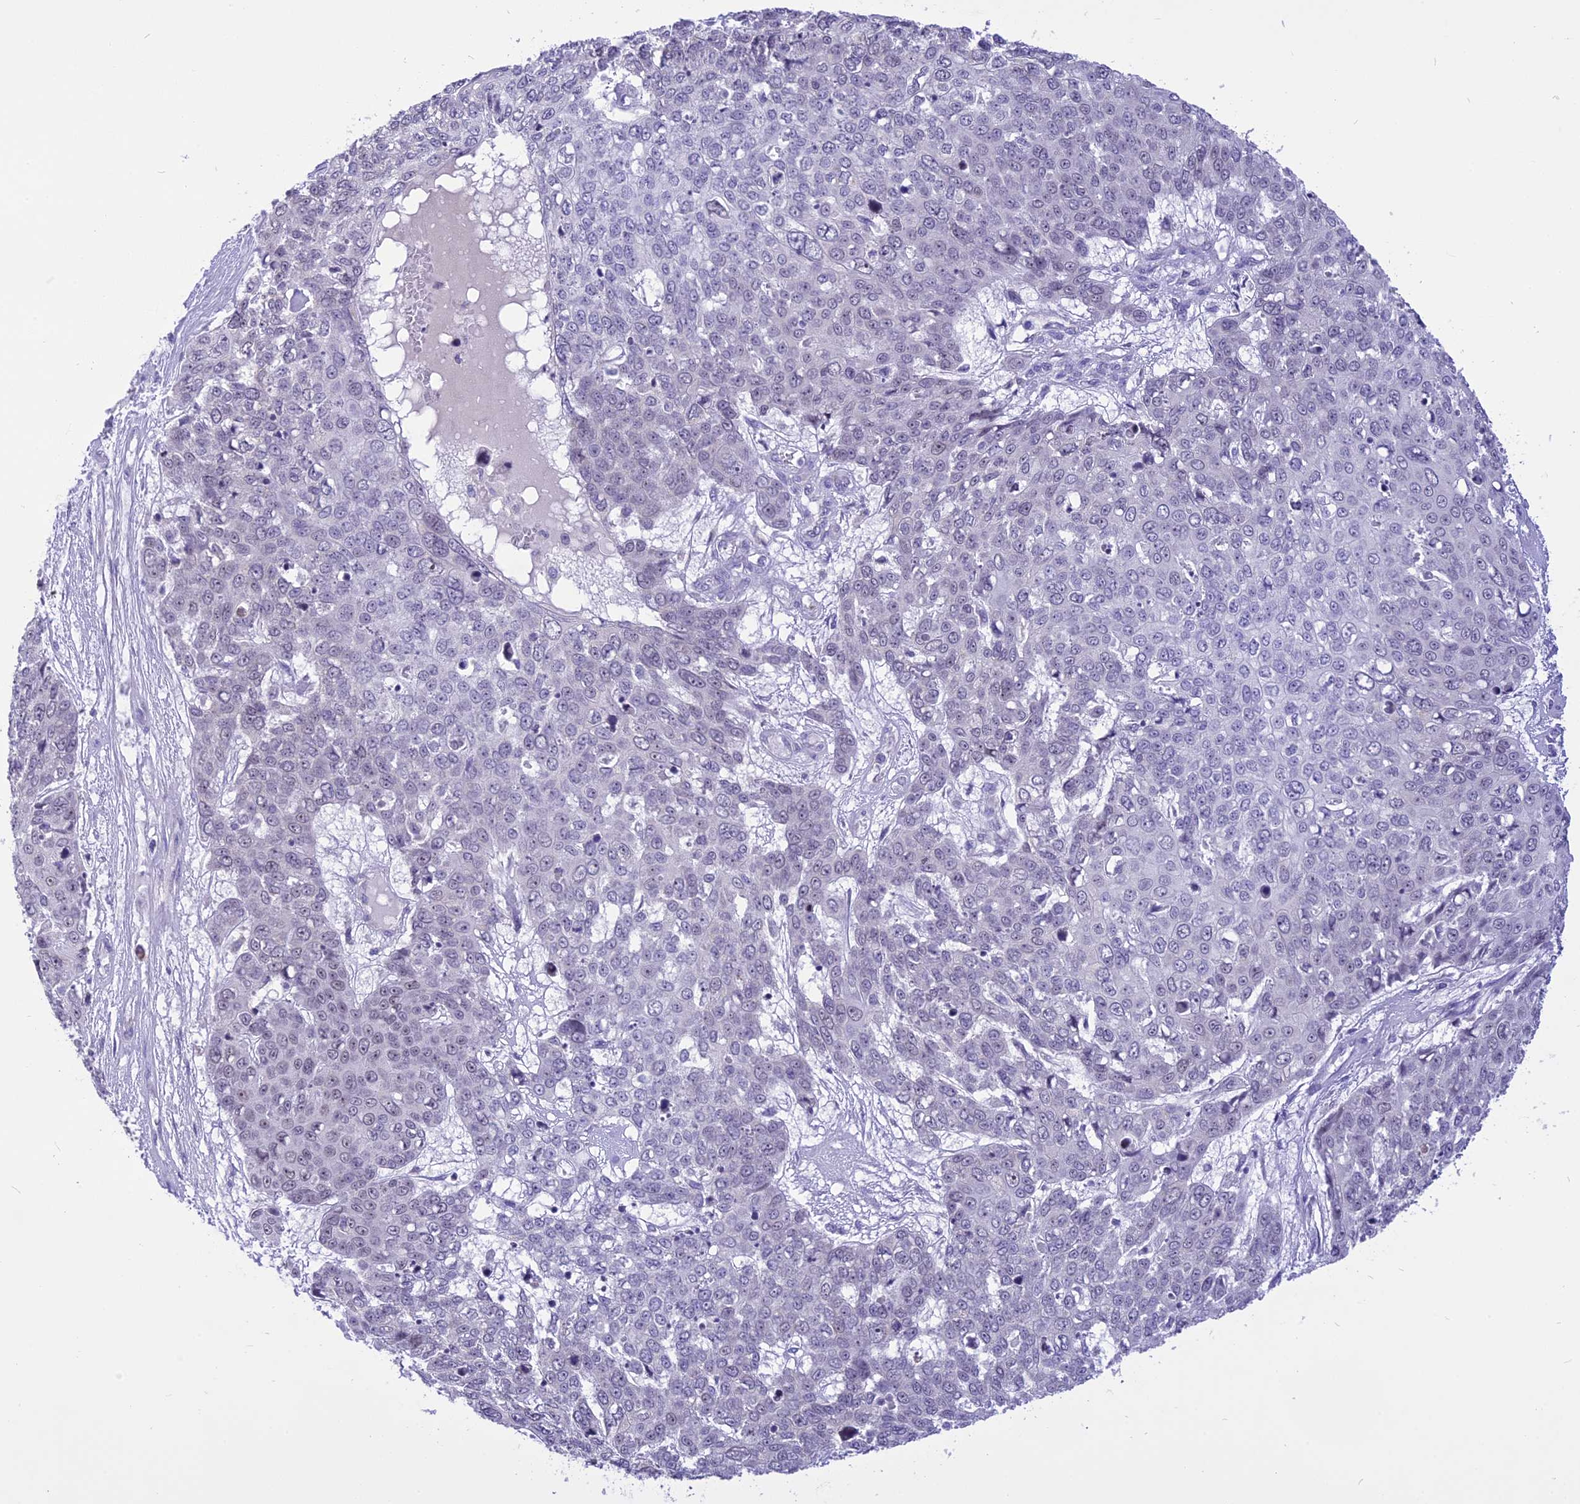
{"staining": {"intensity": "negative", "quantity": "none", "location": "none"}, "tissue": "skin cancer", "cell_type": "Tumor cells", "image_type": "cancer", "snomed": [{"axis": "morphology", "description": "Squamous cell carcinoma, NOS"}, {"axis": "topography", "description": "Skin"}], "caption": "This is a photomicrograph of immunohistochemistry staining of skin cancer (squamous cell carcinoma), which shows no positivity in tumor cells.", "gene": "CMSS1", "patient": {"sex": "male", "age": 71}}